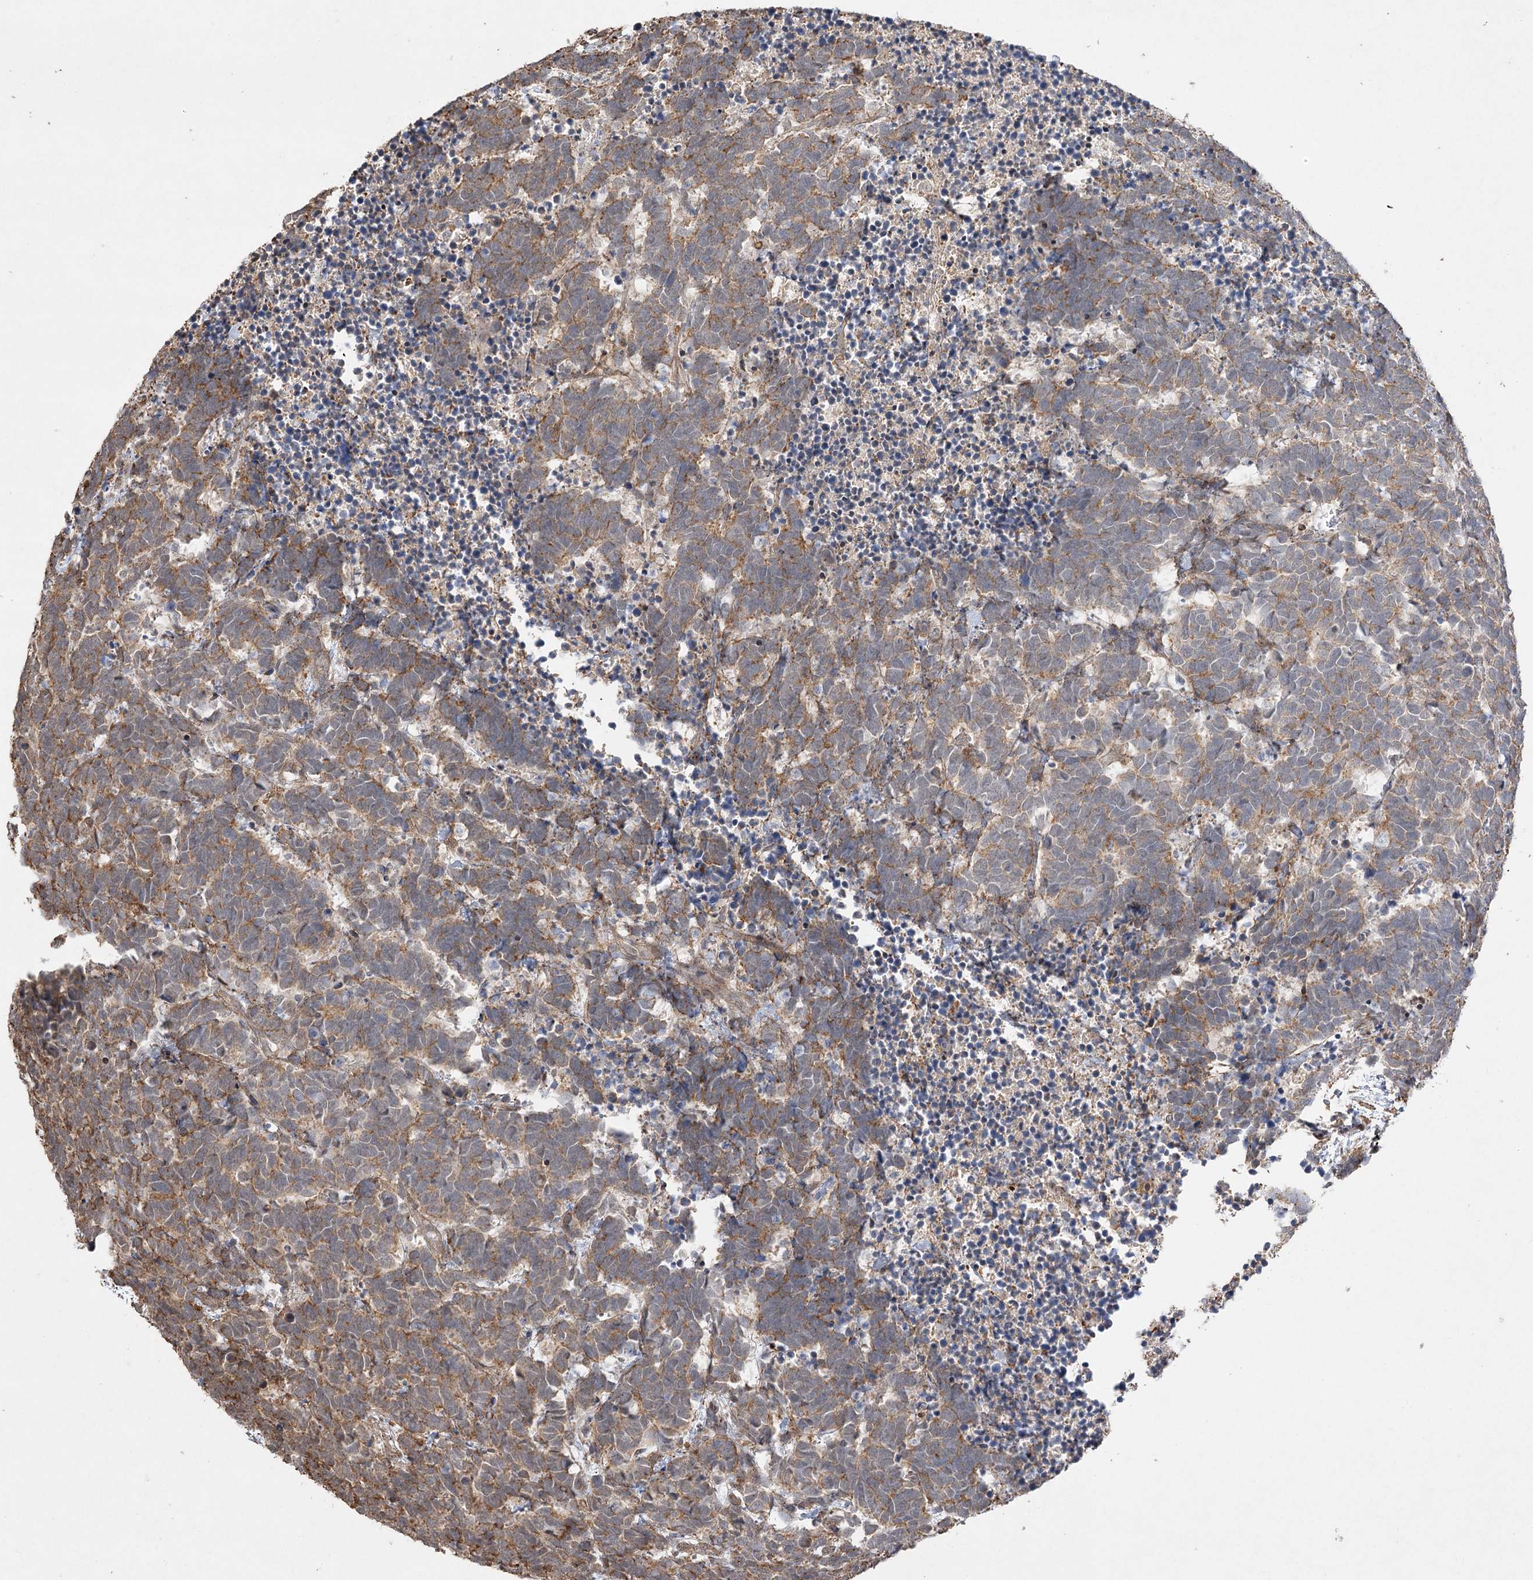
{"staining": {"intensity": "moderate", "quantity": ">75%", "location": "cytoplasmic/membranous"}, "tissue": "carcinoid", "cell_type": "Tumor cells", "image_type": "cancer", "snomed": [{"axis": "morphology", "description": "Carcinoma, NOS"}, {"axis": "morphology", "description": "Carcinoid, malignant, NOS"}, {"axis": "topography", "description": "Urinary bladder"}], "caption": "Tumor cells show medium levels of moderate cytoplasmic/membranous positivity in approximately >75% of cells in human carcinoid.", "gene": "OBSL1", "patient": {"sex": "male", "age": 57}}